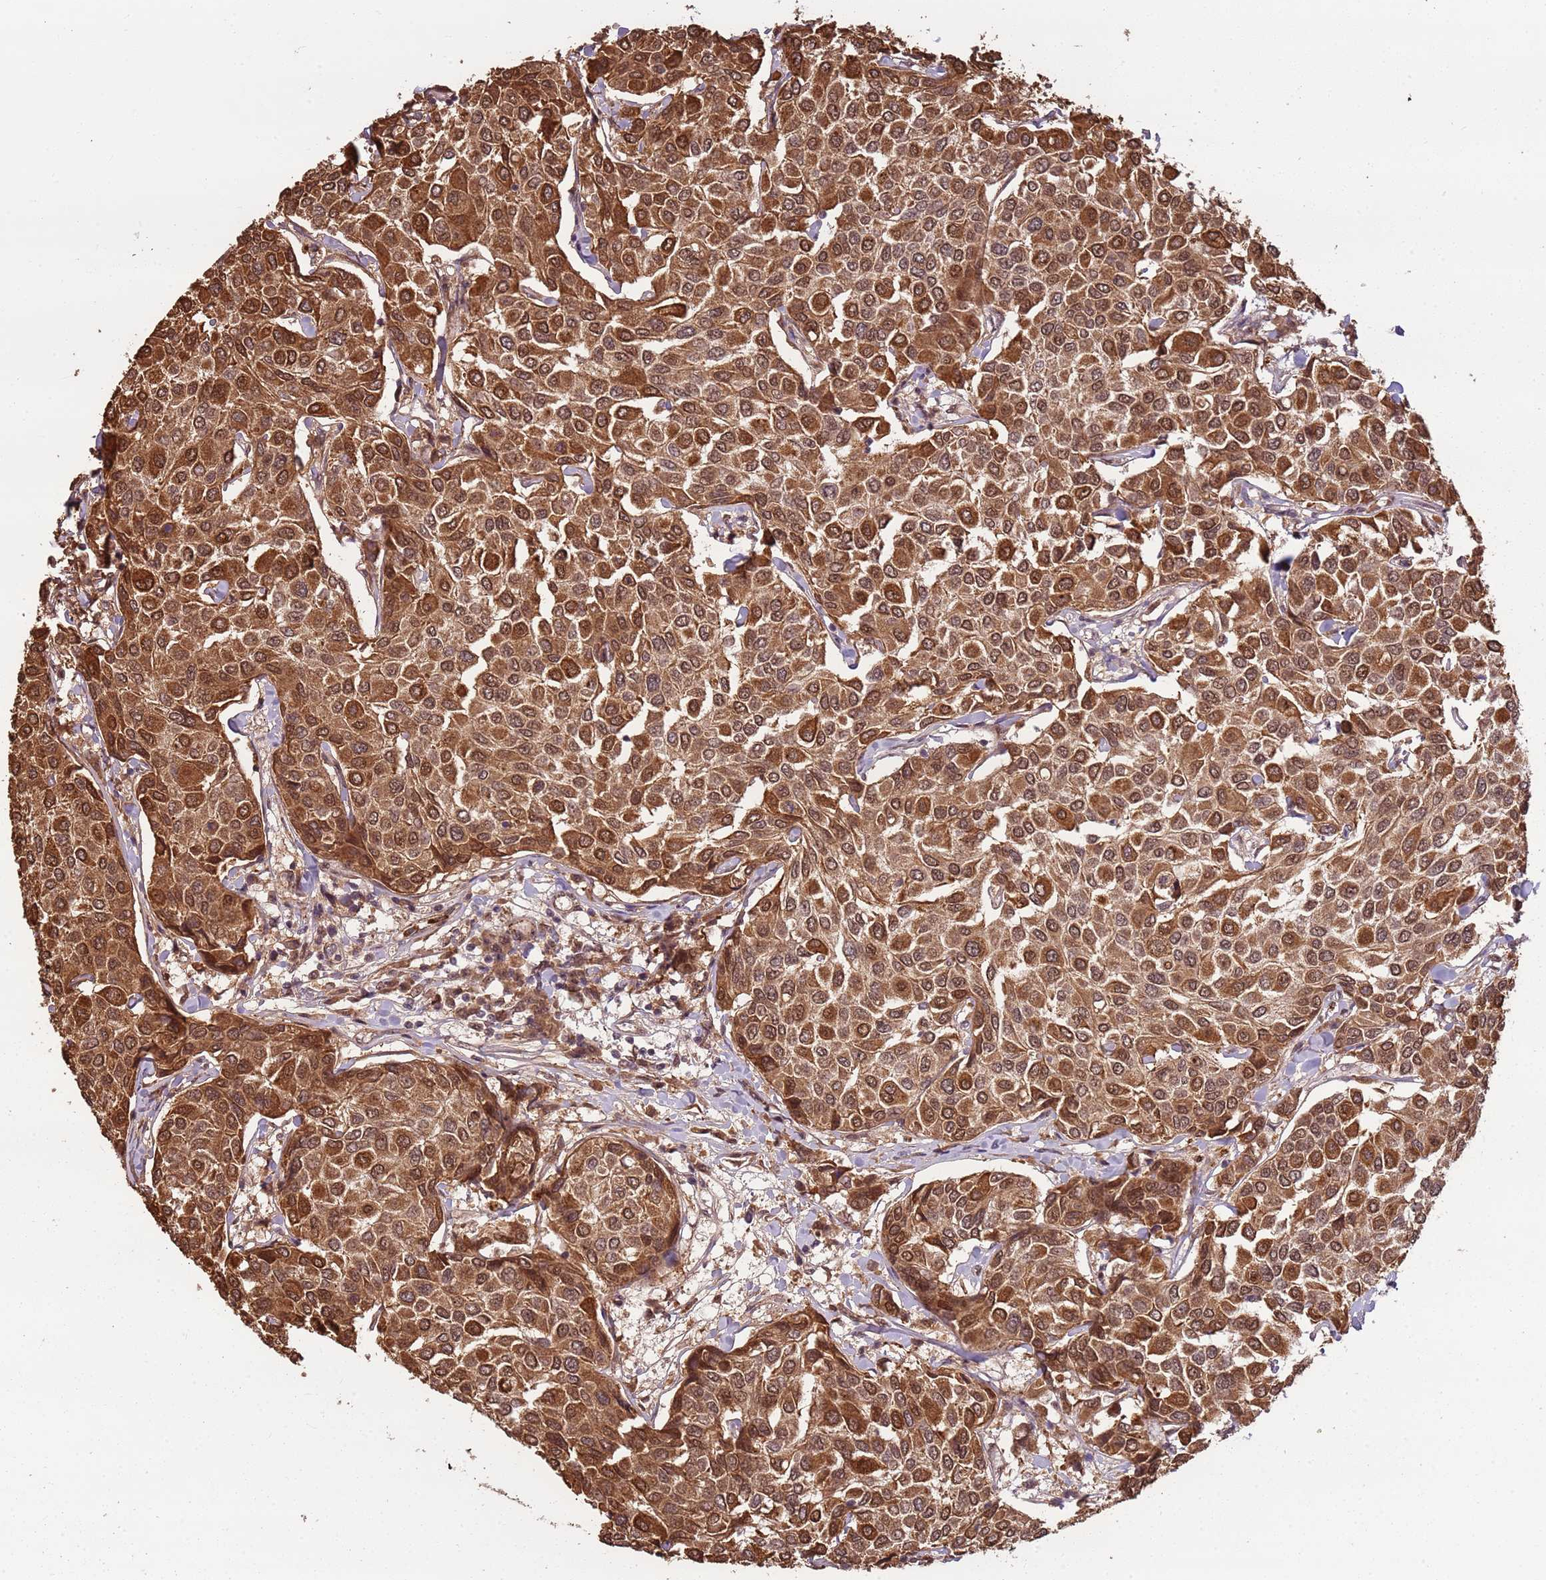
{"staining": {"intensity": "moderate", "quantity": ">75%", "location": "cytoplasmic/membranous,nuclear"}, "tissue": "breast cancer", "cell_type": "Tumor cells", "image_type": "cancer", "snomed": [{"axis": "morphology", "description": "Duct carcinoma"}, {"axis": "topography", "description": "Breast"}], "caption": "Immunohistochemistry (IHC) (DAB (3,3'-diaminobenzidine)) staining of human intraductal carcinoma (breast) shows moderate cytoplasmic/membranous and nuclear protein positivity in approximately >75% of tumor cells. (IHC, brightfield microscopy, high magnification).", "gene": "POLR3H", "patient": {"sex": "female", "age": 55}}